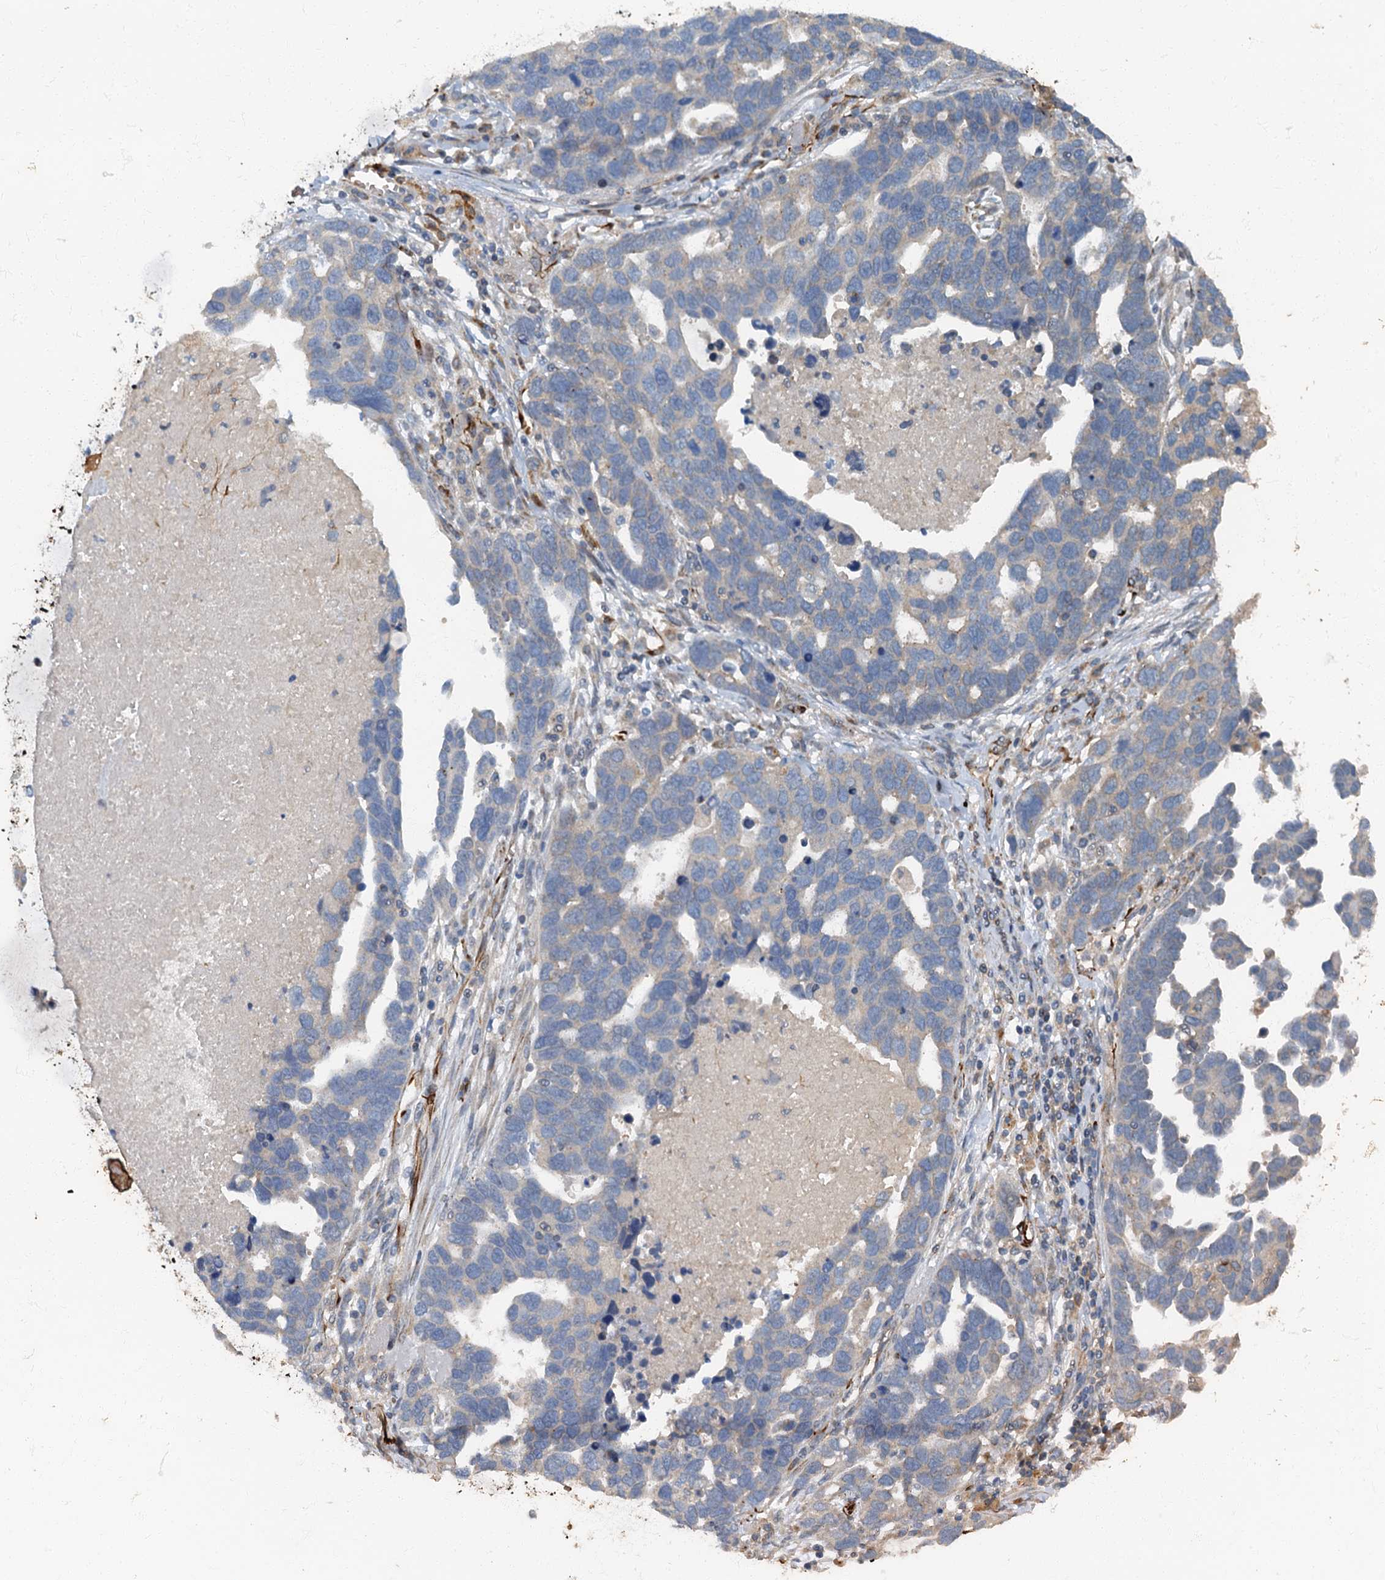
{"staining": {"intensity": "negative", "quantity": "none", "location": "none"}, "tissue": "ovarian cancer", "cell_type": "Tumor cells", "image_type": "cancer", "snomed": [{"axis": "morphology", "description": "Cystadenocarcinoma, serous, NOS"}, {"axis": "topography", "description": "Ovary"}], "caption": "Immunohistochemistry (IHC) of ovarian serous cystadenocarcinoma shows no staining in tumor cells. Nuclei are stained in blue.", "gene": "ARL11", "patient": {"sex": "female", "age": 54}}